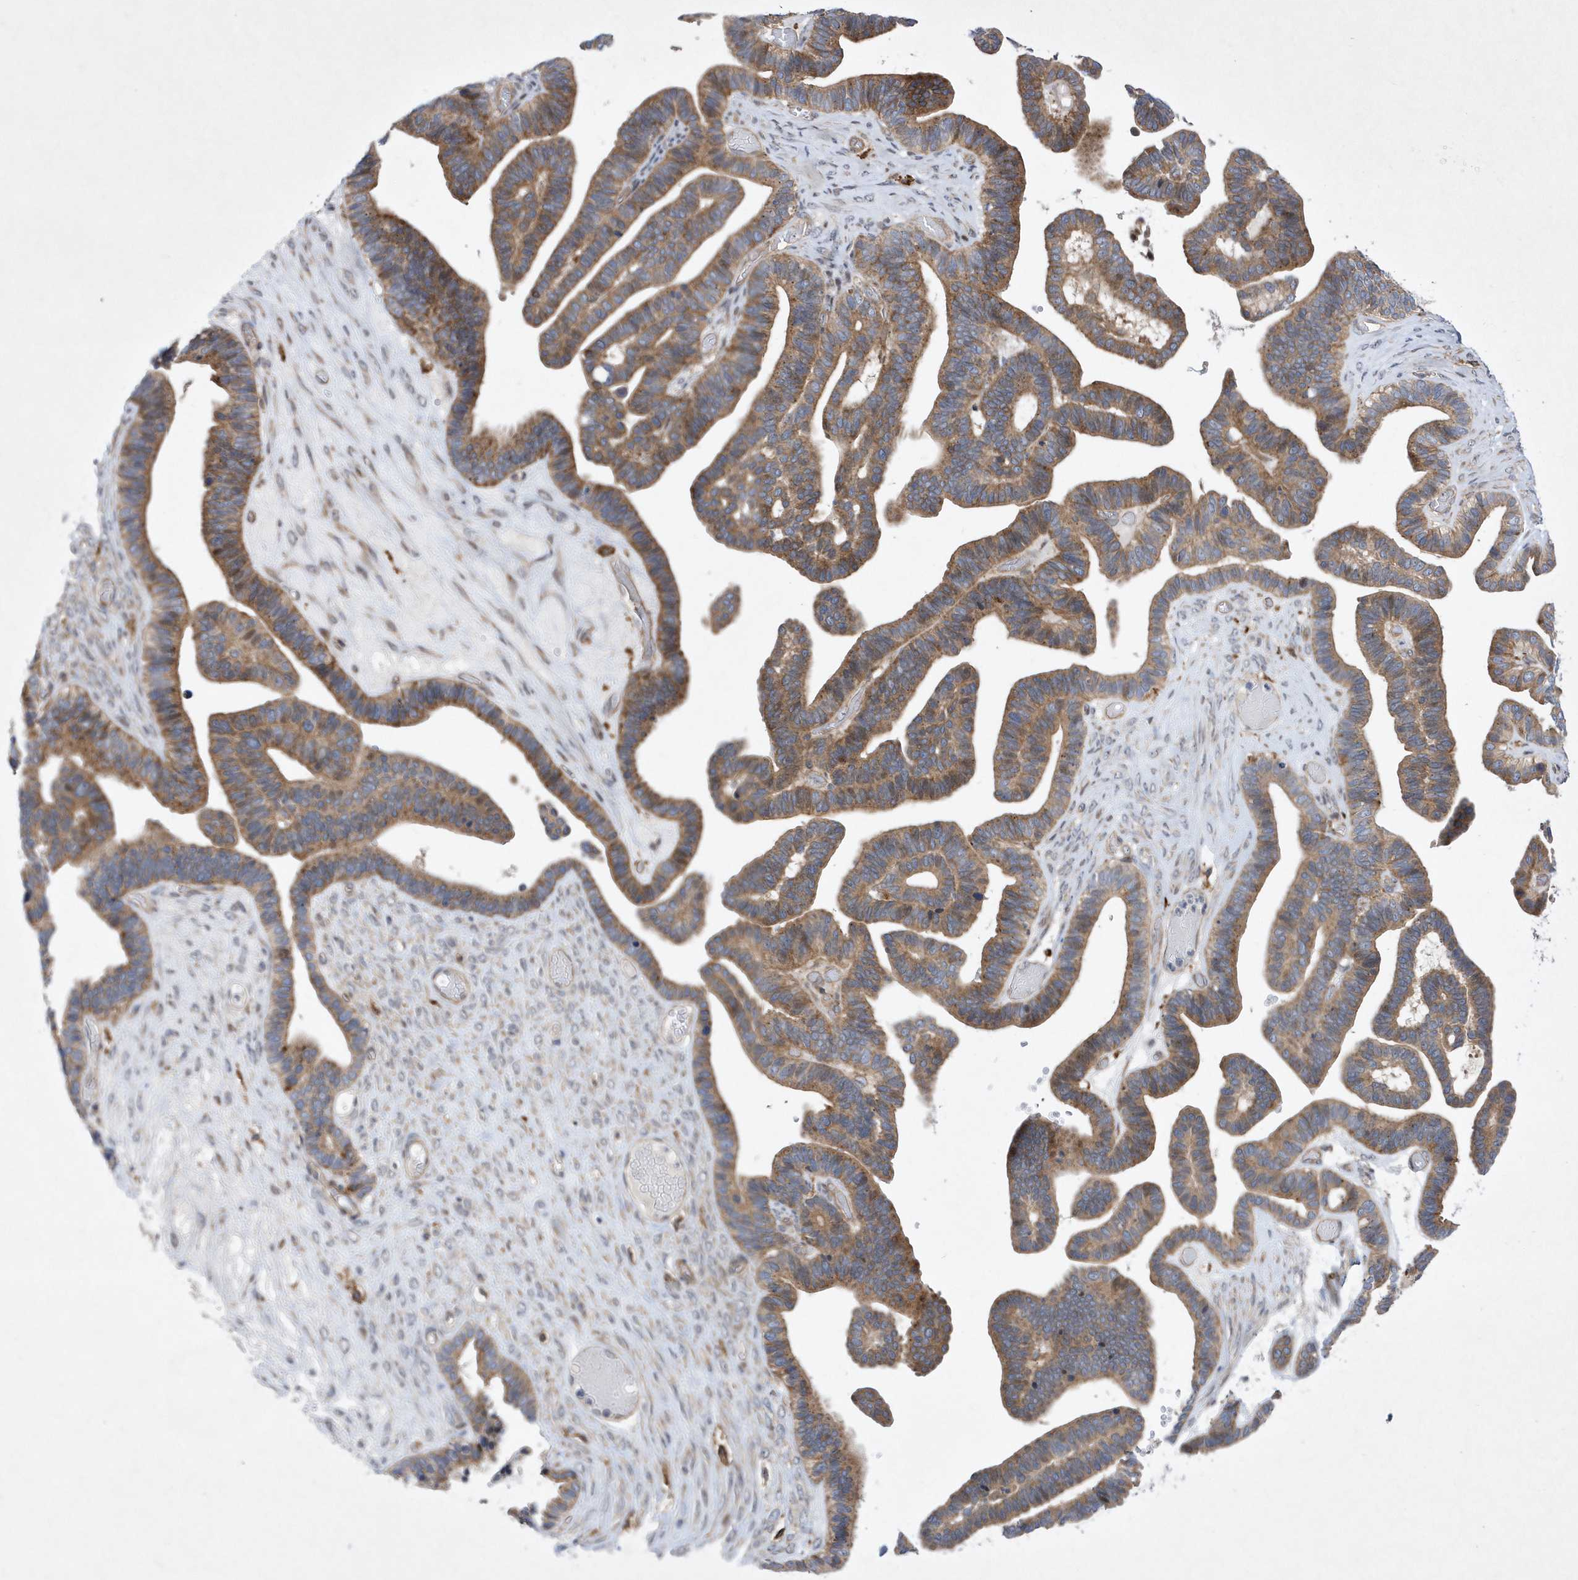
{"staining": {"intensity": "moderate", "quantity": ">75%", "location": "cytoplasmic/membranous"}, "tissue": "ovarian cancer", "cell_type": "Tumor cells", "image_type": "cancer", "snomed": [{"axis": "morphology", "description": "Cystadenocarcinoma, serous, NOS"}, {"axis": "topography", "description": "Ovary"}], "caption": "Protein analysis of serous cystadenocarcinoma (ovarian) tissue shows moderate cytoplasmic/membranous expression in approximately >75% of tumor cells.", "gene": "LONRF2", "patient": {"sex": "female", "age": 56}}